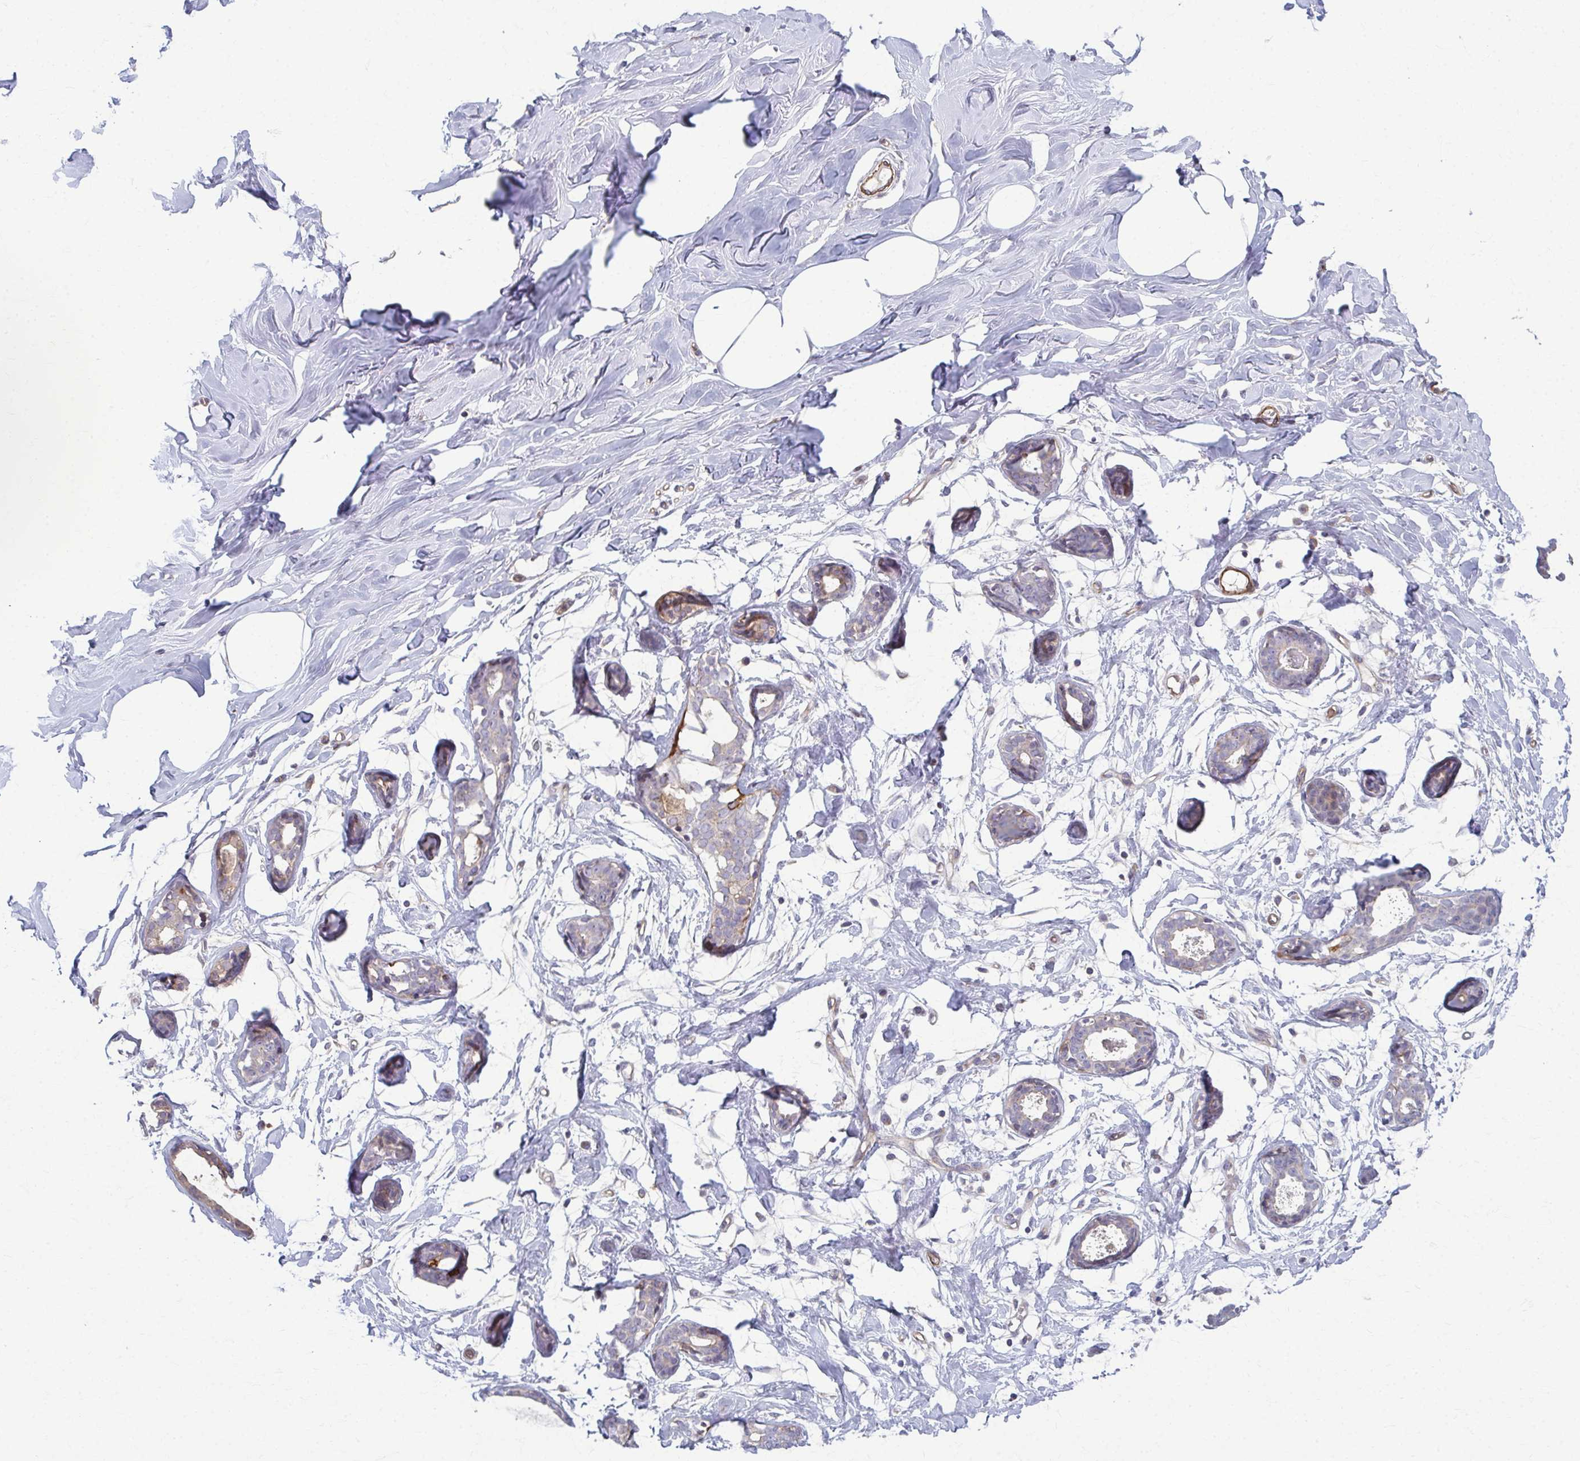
{"staining": {"intensity": "negative", "quantity": "none", "location": "none"}, "tissue": "breast", "cell_type": "Adipocytes", "image_type": "normal", "snomed": [{"axis": "morphology", "description": "Normal tissue, NOS"}, {"axis": "topography", "description": "Breast"}], "caption": "IHC image of normal breast: breast stained with DAB (3,3'-diaminobenzidine) exhibits no significant protein staining in adipocytes. (DAB IHC visualized using brightfield microscopy, high magnification).", "gene": "EID2B", "patient": {"sex": "female", "age": 27}}